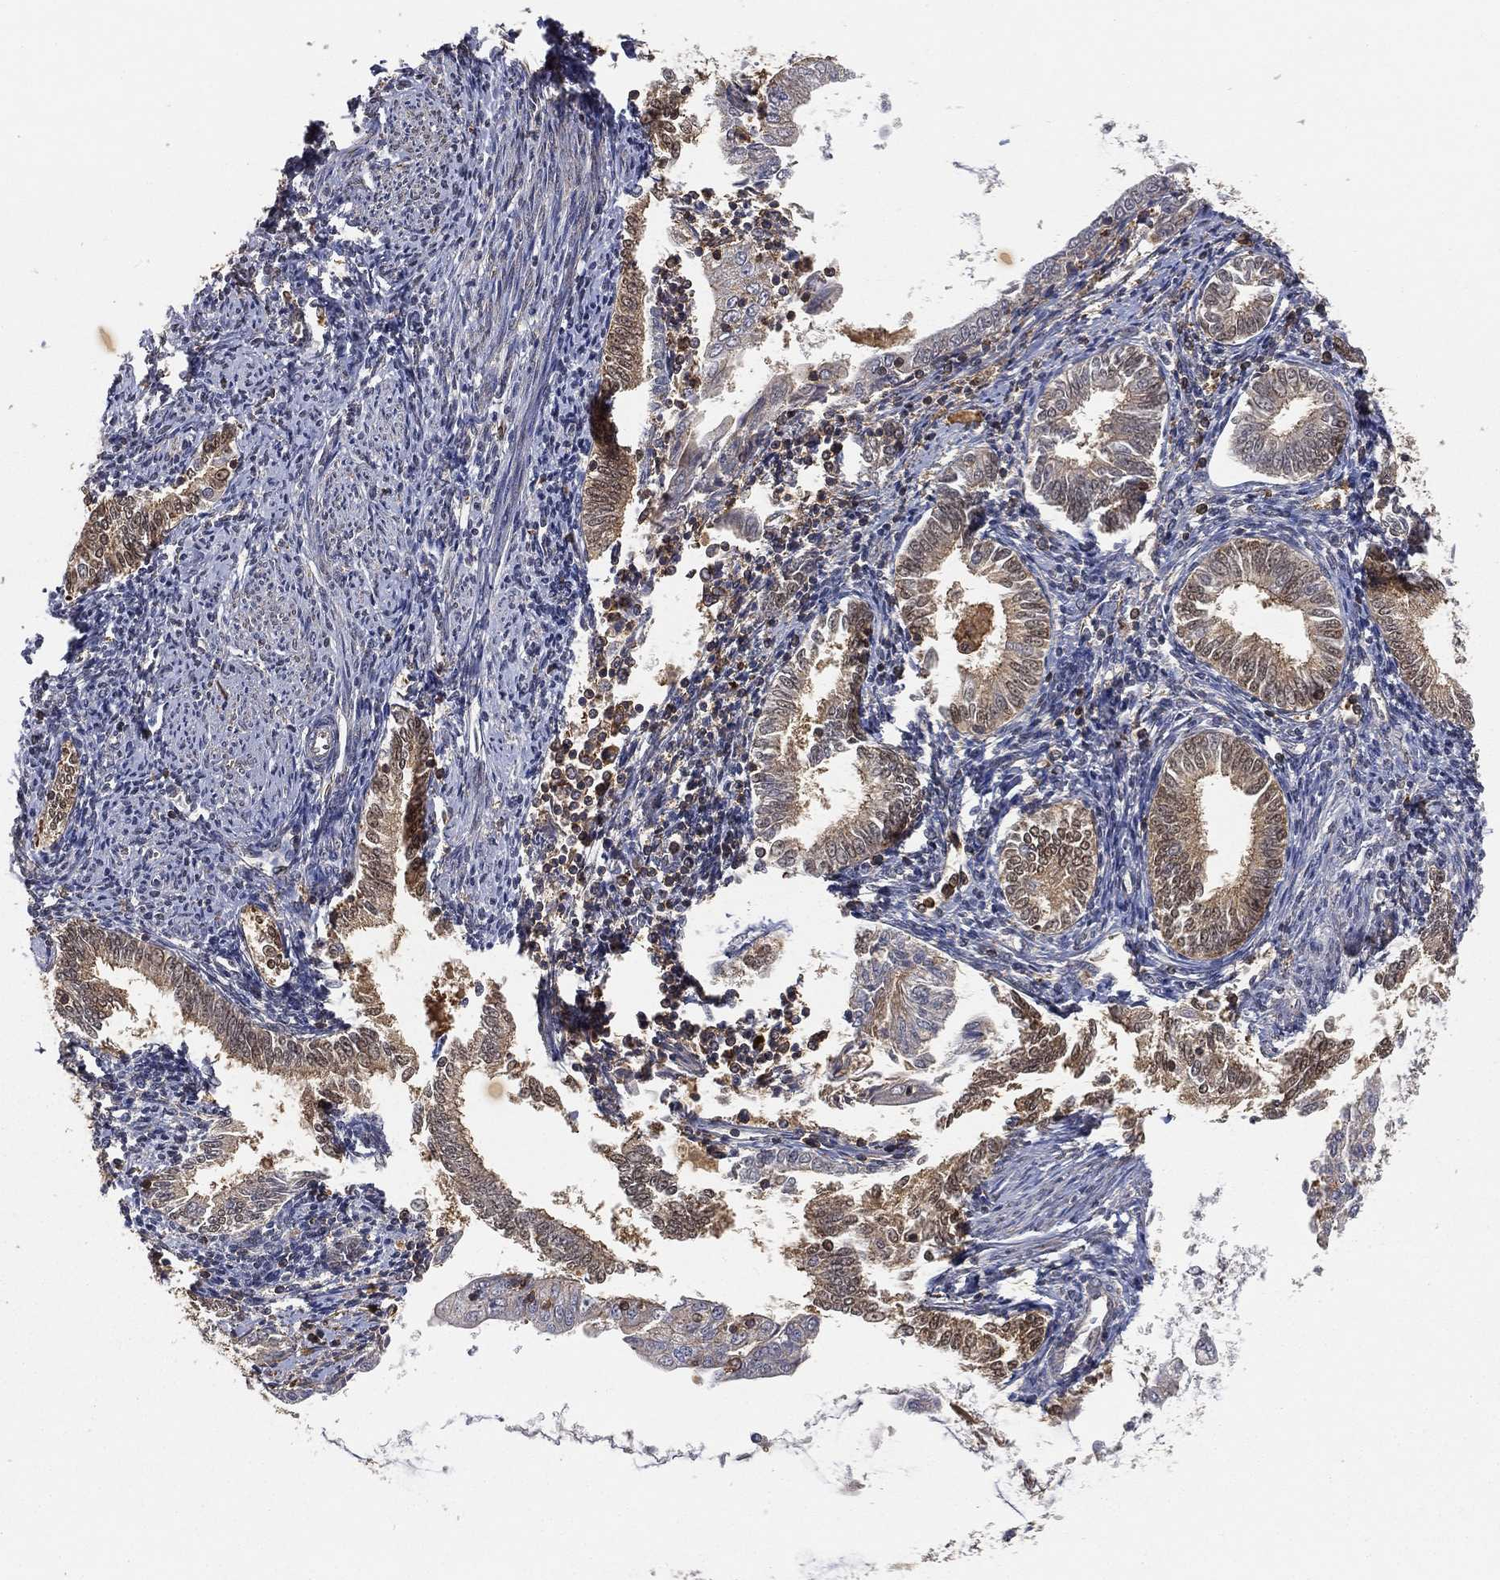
{"staining": {"intensity": "weak", "quantity": "<25%", "location": "cytoplasmic/membranous"}, "tissue": "endometrial cancer", "cell_type": "Tumor cells", "image_type": "cancer", "snomed": [{"axis": "morphology", "description": "Adenocarcinoma, NOS"}, {"axis": "topography", "description": "Endometrium"}], "caption": "Histopathology image shows no protein expression in tumor cells of endometrial cancer tissue.", "gene": "CRYL1", "patient": {"sex": "female", "age": 56}}